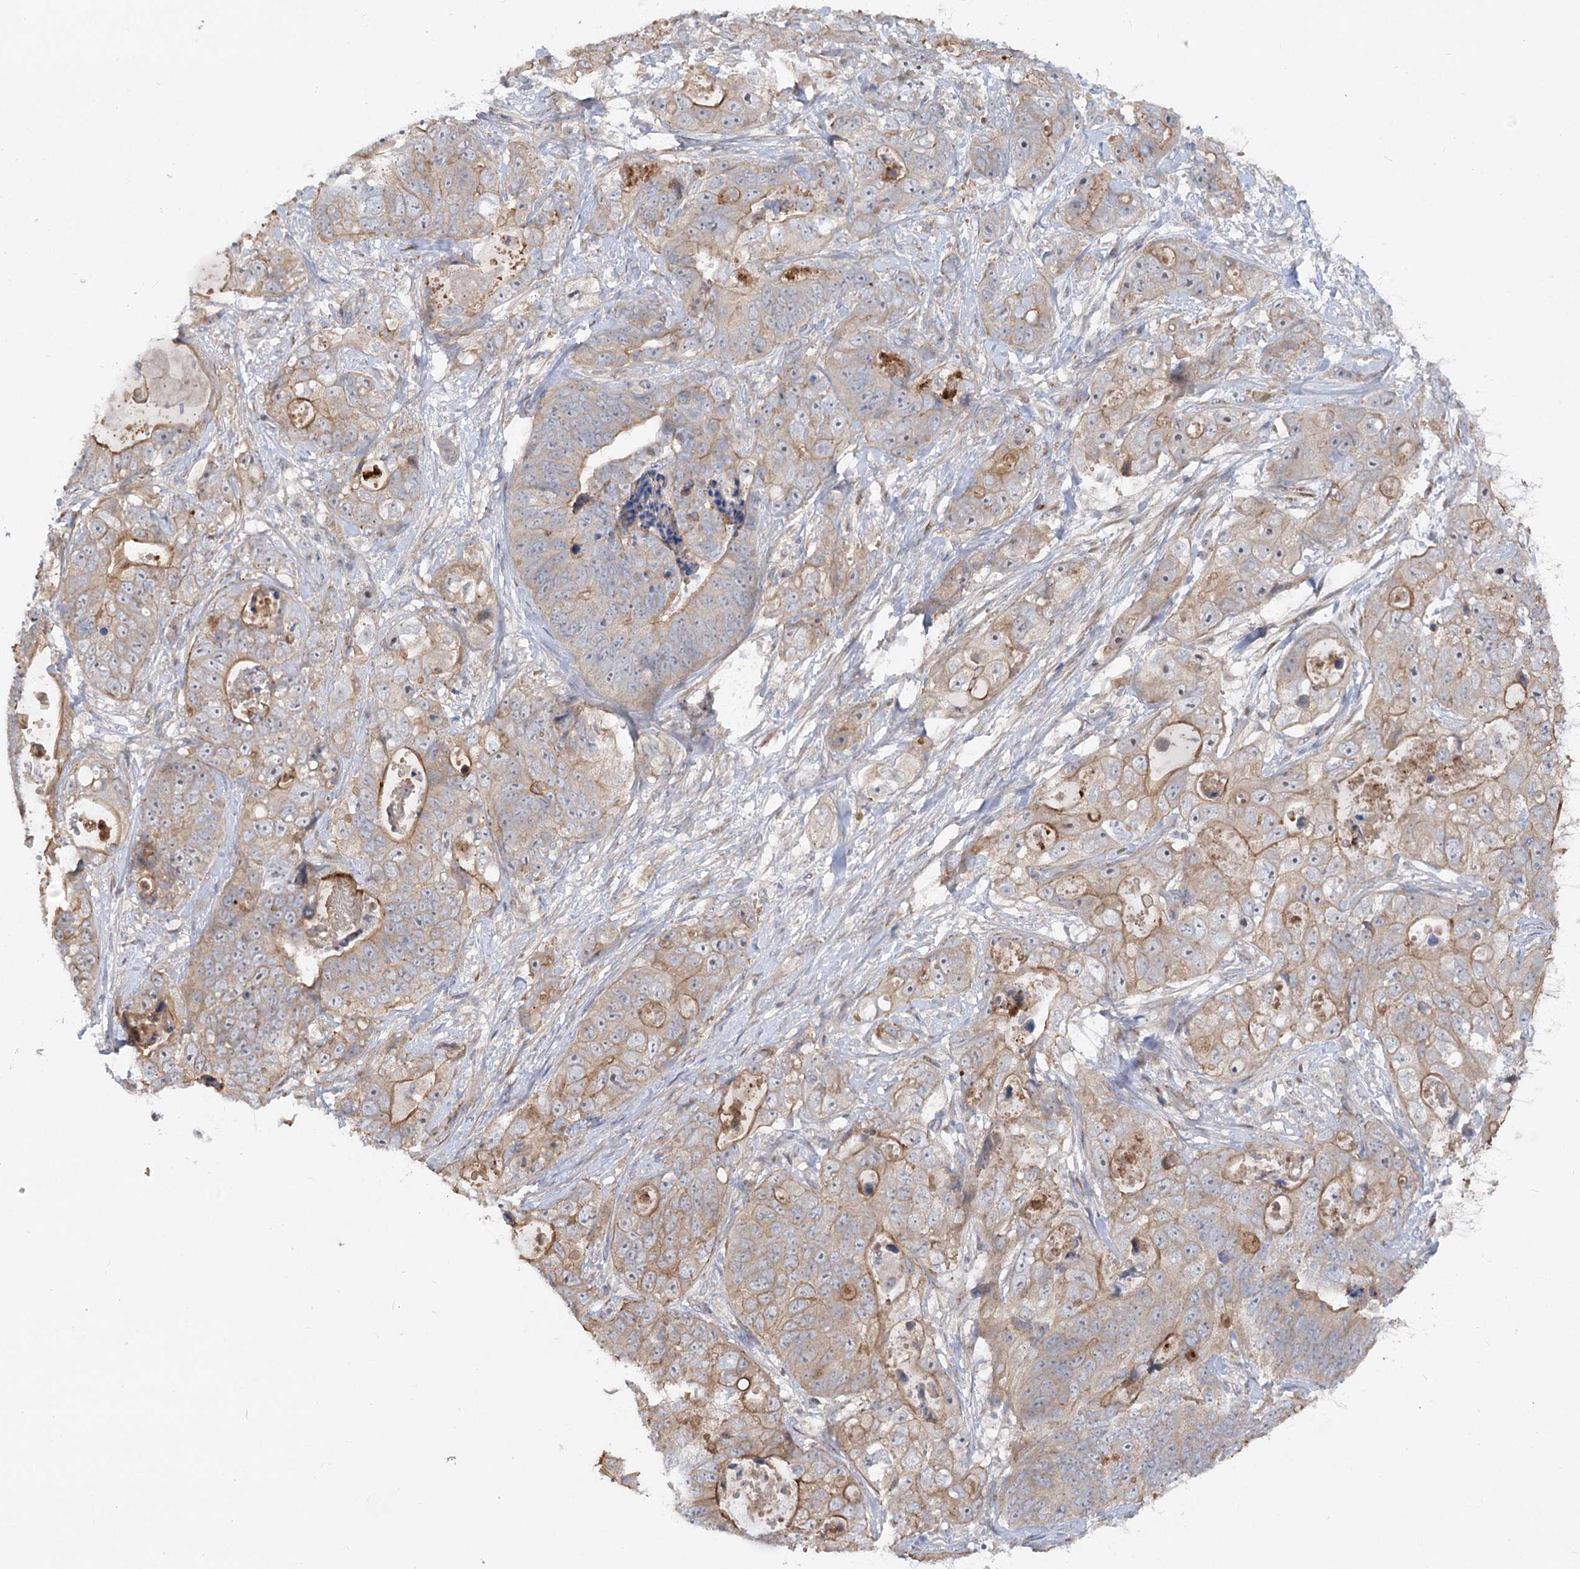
{"staining": {"intensity": "moderate", "quantity": "<25%", "location": "cytoplasmic/membranous"}, "tissue": "stomach cancer", "cell_type": "Tumor cells", "image_type": "cancer", "snomed": [{"axis": "morphology", "description": "Adenocarcinoma, NOS"}, {"axis": "topography", "description": "Stomach"}], "caption": "High-magnification brightfield microscopy of stomach cancer (adenocarcinoma) stained with DAB (3,3'-diaminobenzidine) (brown) and counterstained with hematoxylin (blue). tumor cells exhibit moderate cytoplasmic/membranous positivity is identified in about<25% of cells.", "gene": "FGF19", "patient": {"sex": "female", "age": 89}}